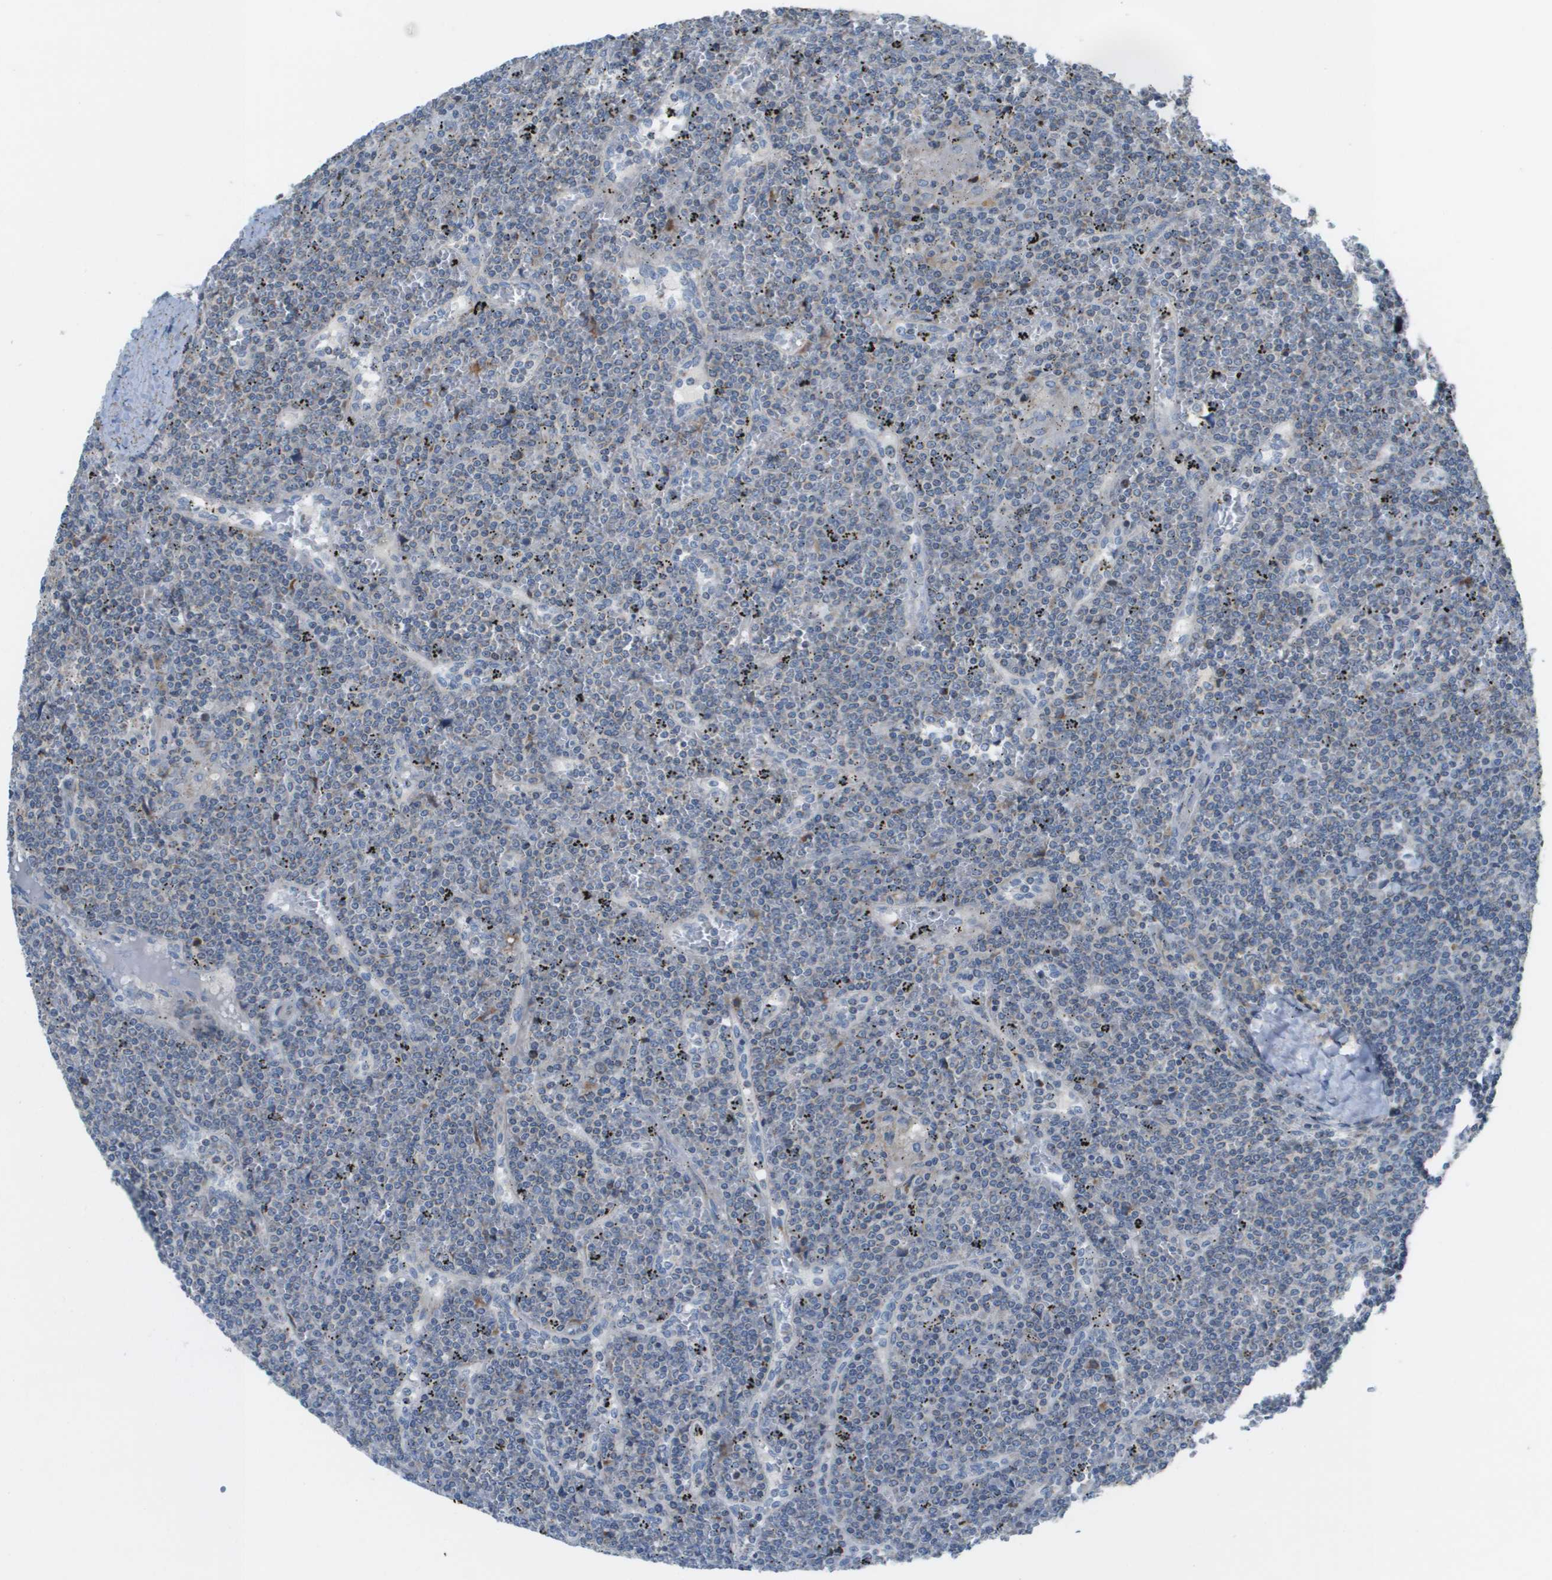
{"staining": {"intensity": "negative", "quantity": "none", "location": "none"}, "tissue": "lymphoma", "cell_type": "Tumor cells", "image_type": "cancer", "snomed": [{"axis": "morphology", "description": "Malignant lymphoma, non-Hodgkin's type, Low grade"}, {"axis": "topography", "description": "Spleen"}], "caption": "Immunohistochemistry histopathology image of neoplastic tissue: low-grade malignant lymphoma, non-Hodgkin's type stained with DAB exhibits no significant protein expression in tumor cells.", "gene": "GALNT6", "patient": {"sex": "female", "age": 19}}